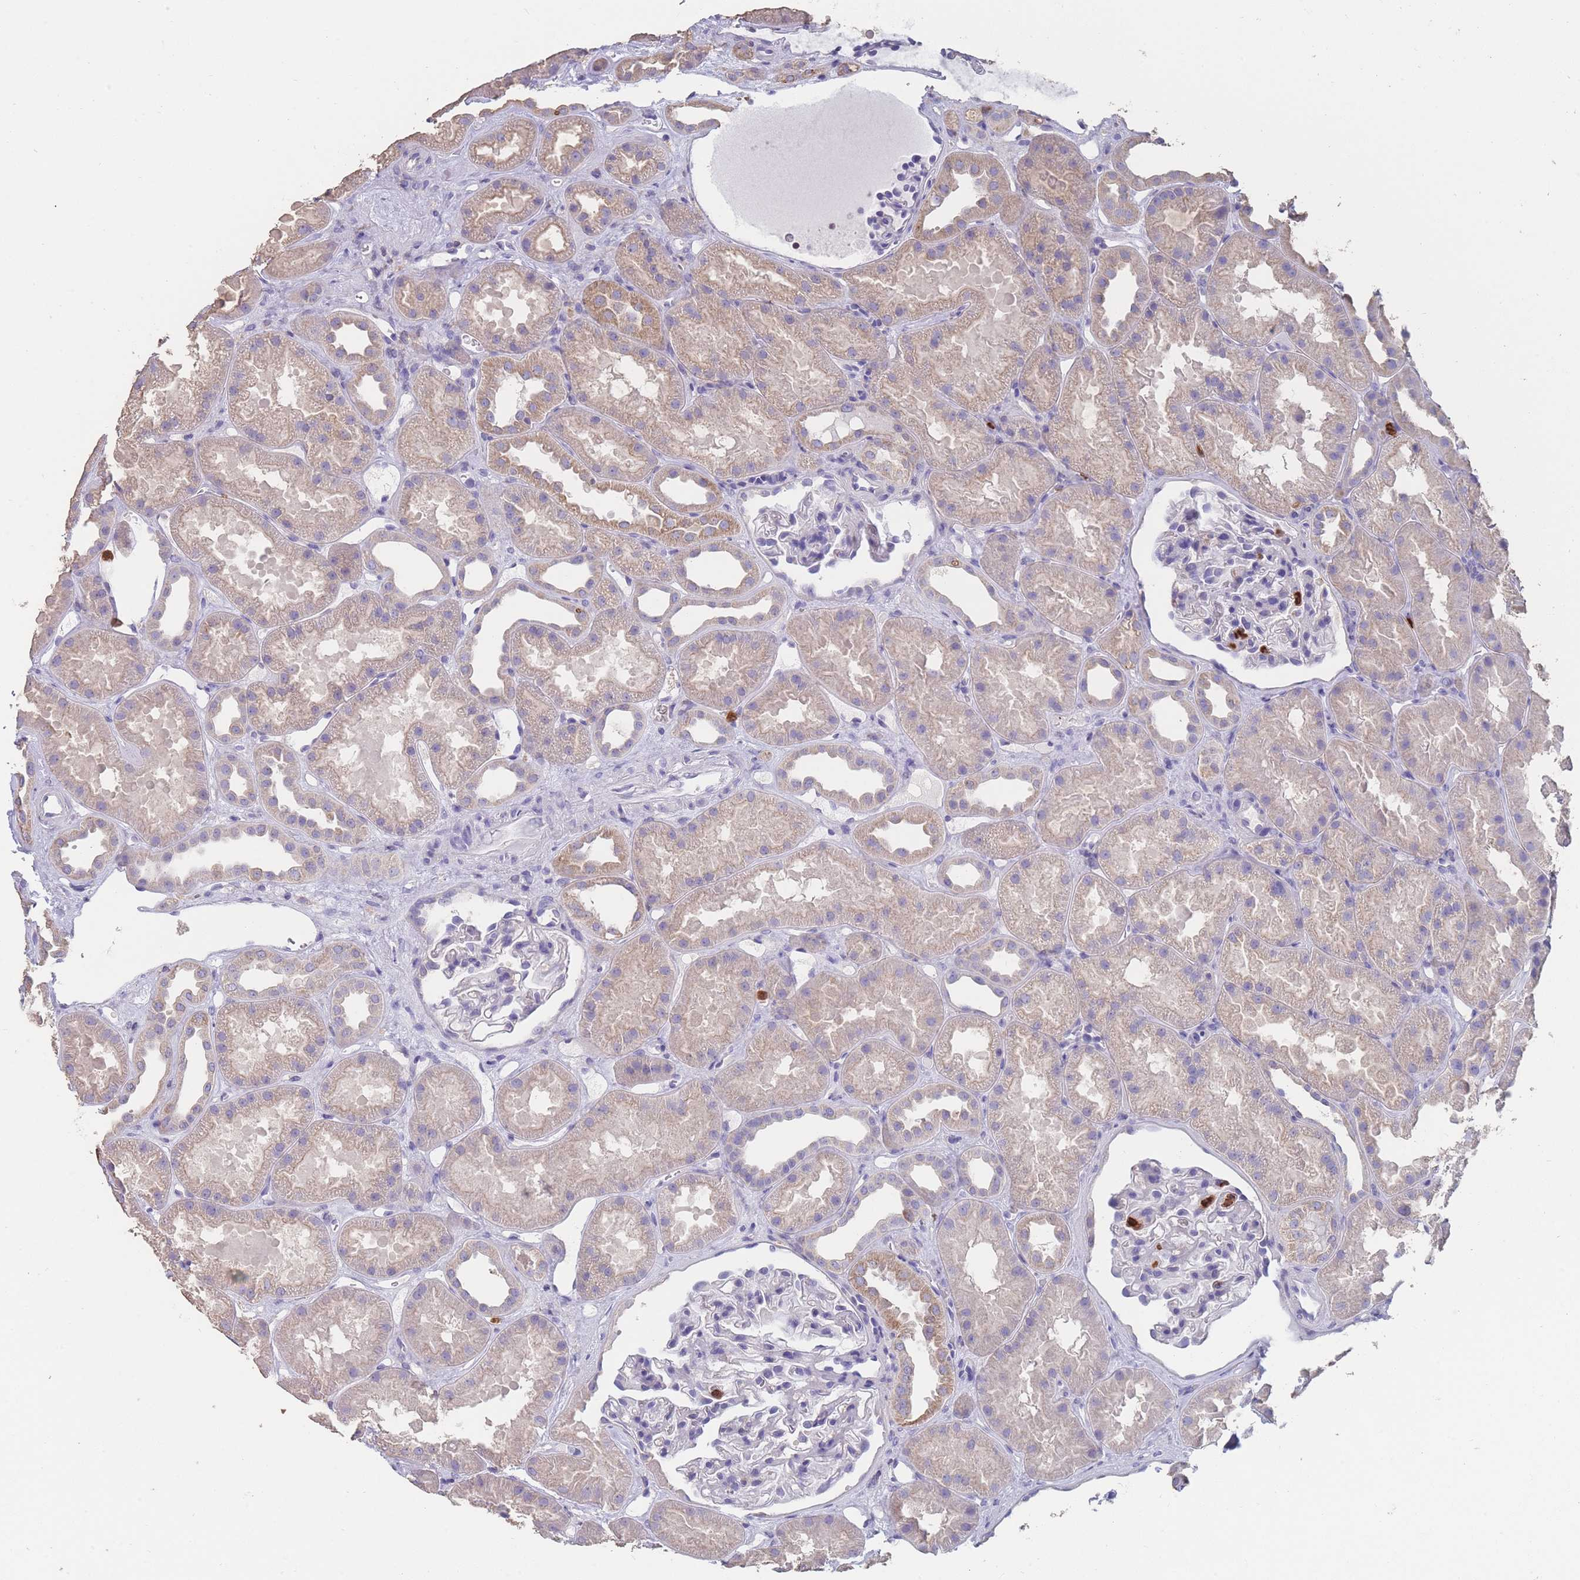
{"staining": {"intensity": "negative", "quantity": "none", "location": "none"}, "tissue": "kidney", "cell_type": "Cells in glomeruli", "image_type": "normal", "snomed": [{"axis": "morphology", "description": "Normal tissue, NOS"}, {"axis": "topography", "description": "Kidney"}], "caption": "Immunohistochemical staining of unremarkable human kidney displays no significant expression in cells in glomeruli. (IHC, brightfield microscopy, high magnification).", "gene": "CLEC12A", "patient": {"sex": "male", "age": 61}}